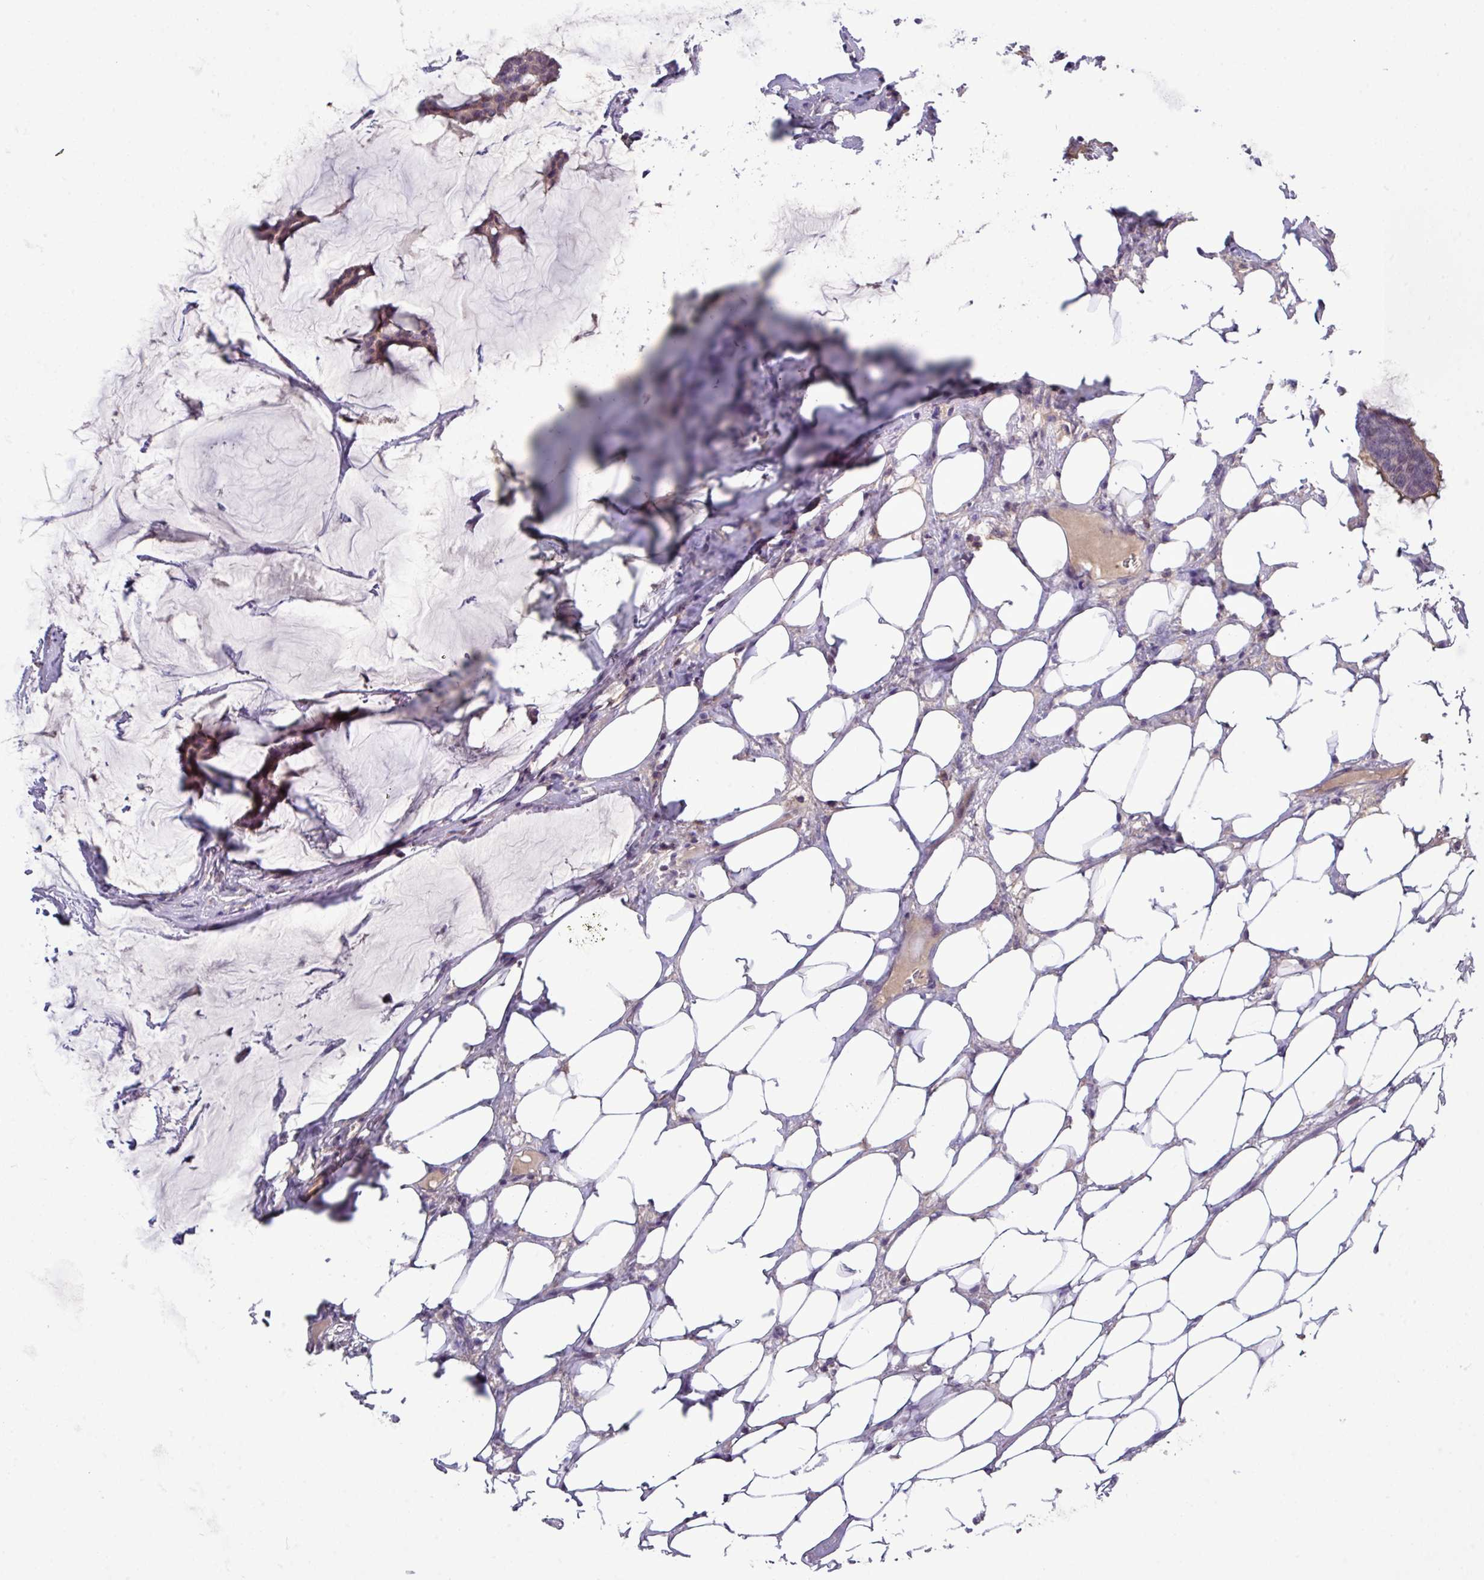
{"staining": {"intensity": "negative", "quantity": "none", "location": "none"}, "tissue": "breast cancer", "cell_type": "Tumor cells", "image_type": "cancer", "snomed": [{"axis": "morphology", "description": "Duct carcinoma"}, {"axis": "topography", "description": "Breast"}], "caption": "Breast cancer stained for a protein using immunohistochemistry demonstrates no expression tumor cells.", "gene": "TMEM62", "patient": {"sex": "female", "age": 93}}